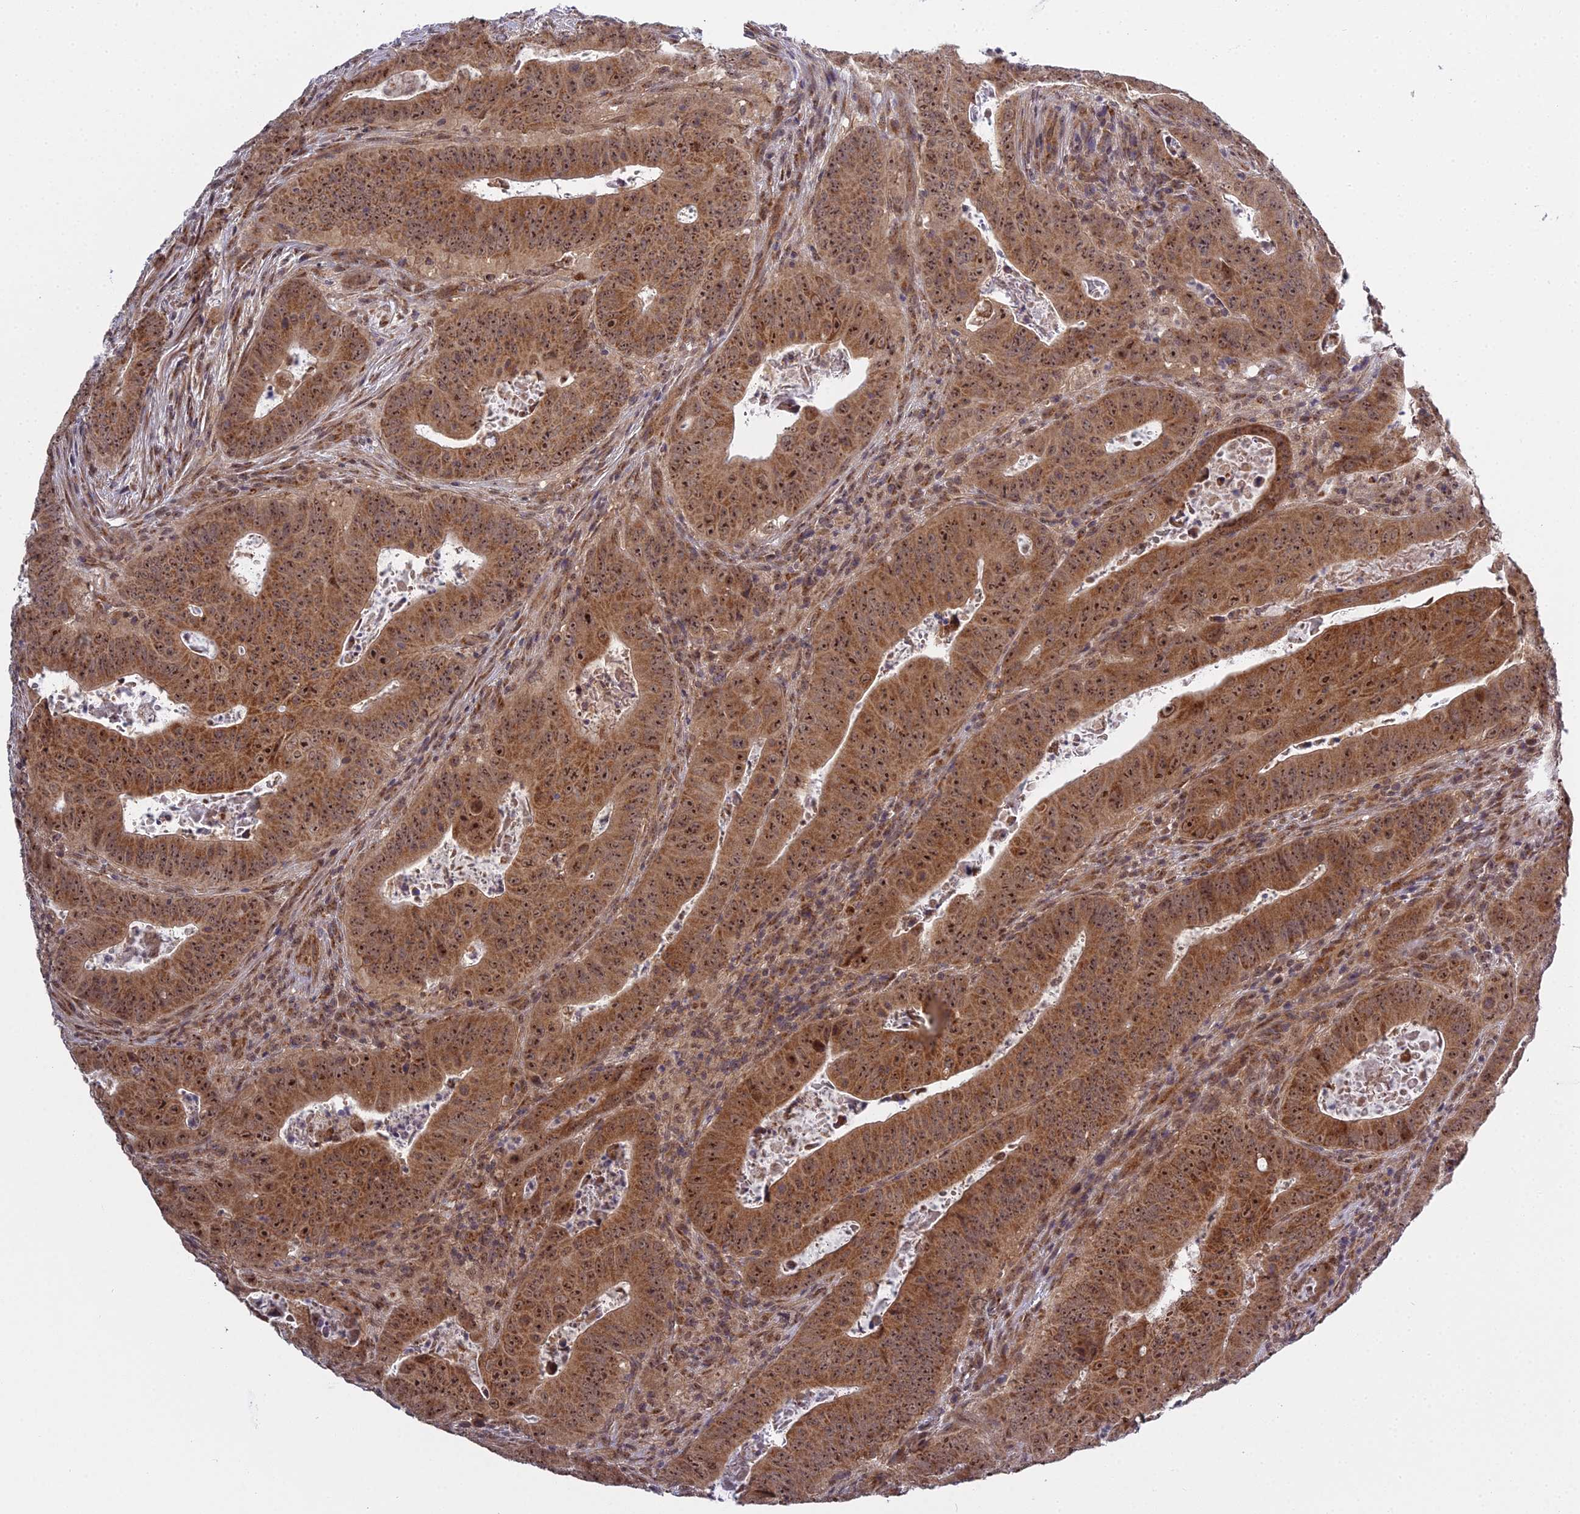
{"staining": {"intensity": "moderate", "quantity": ">75%", "location": "cytoplasmic/membranous,nuclear"}, "tissue": "colorectal cancer", "cell_type": "Tumor cells", "image_type": "cancer", "snomed": [{"axis": "morphology", "description": "Adenocarcinoma, NOS"}, {"axis": "topography", "description": "Rectum"}], "caption": "High-magnification brightfield microscopy of colorectal cancer (adenocarcinoma) stained with DAB (brown) and counterstained with hematoxylin (blue). tumor cells exhibit moderate cytoplasmic/membranous and nuclear positivity is identified in about>75% of cells.", "gene": "MEOX1", "patient": {"sex": "female", "age": 75}}